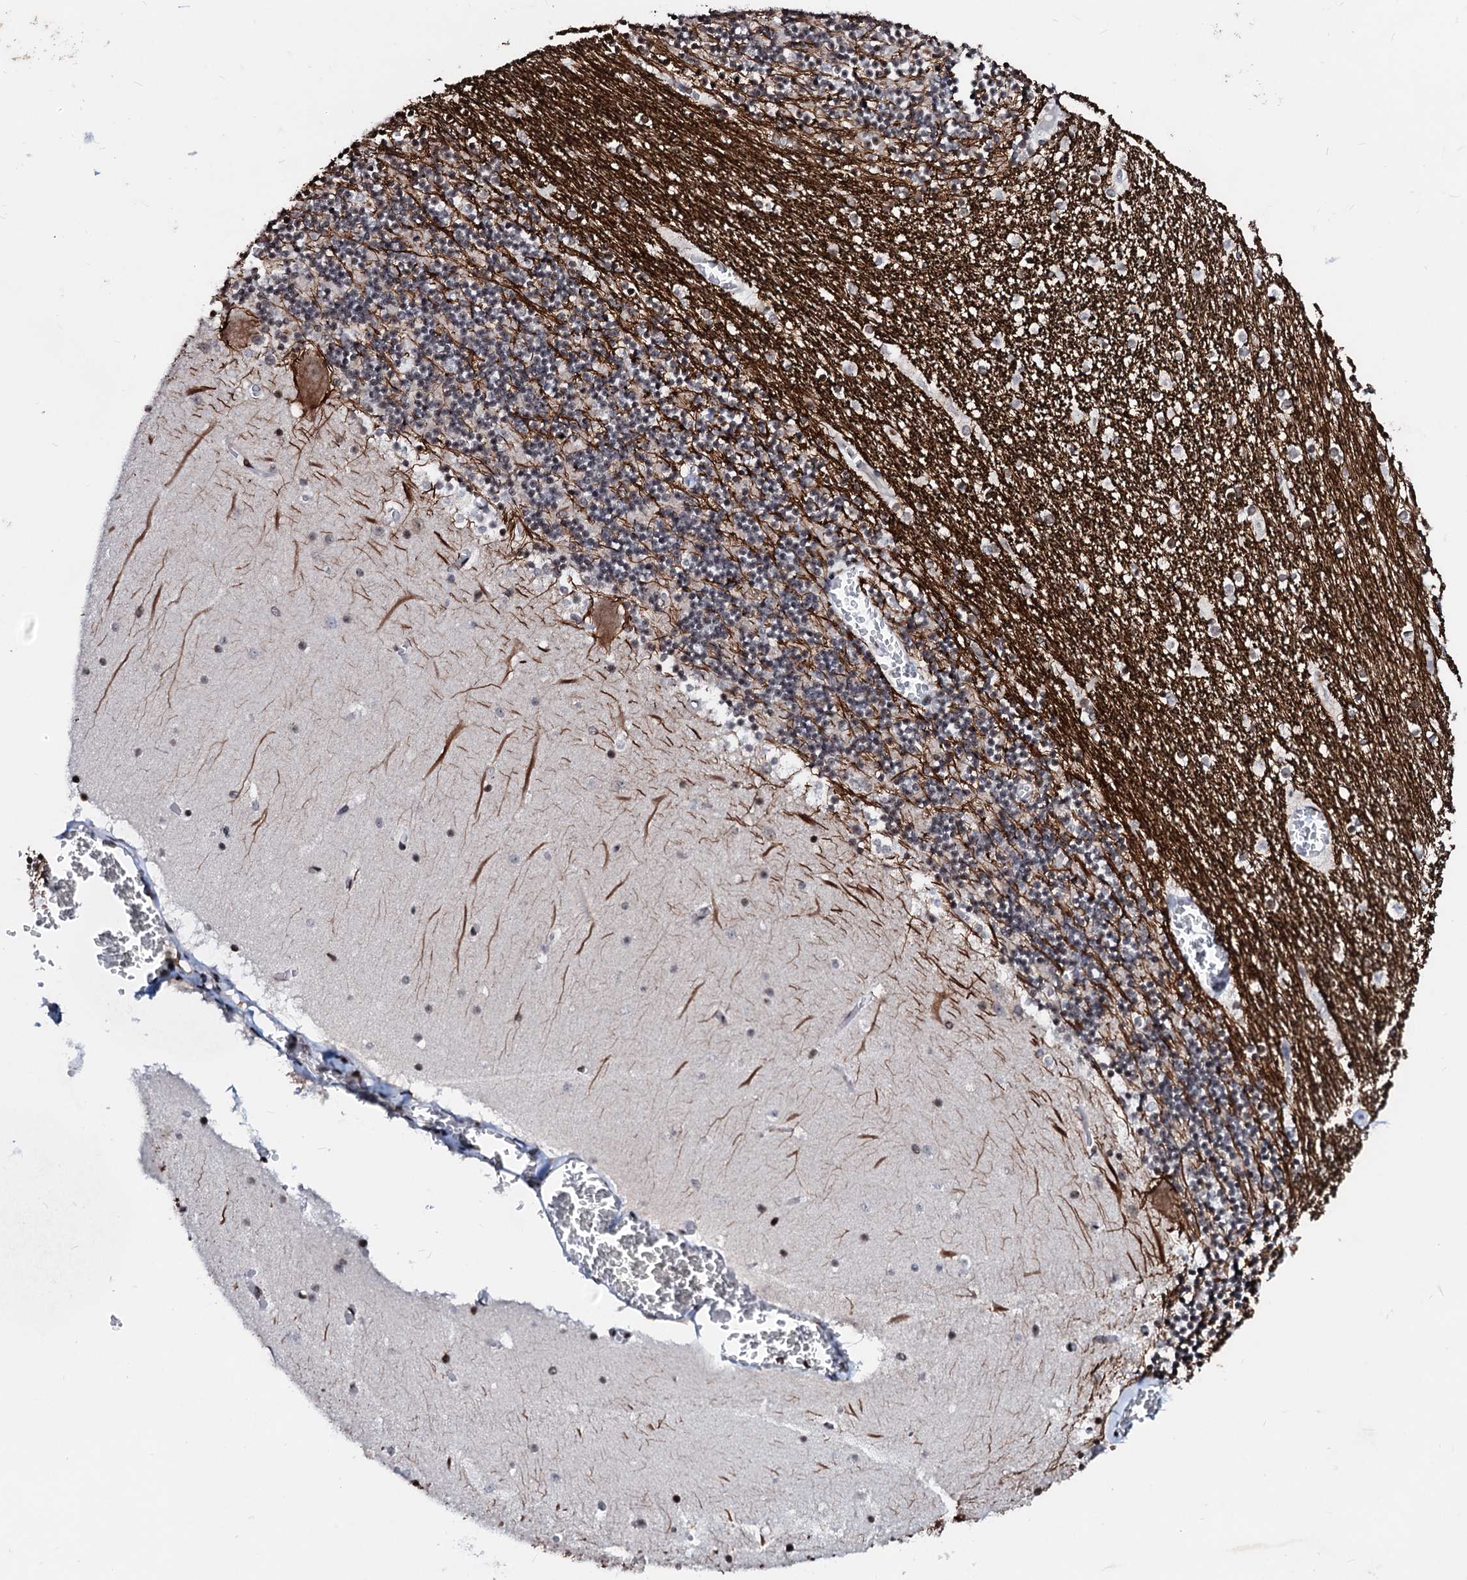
{"staining": {"intensity": "negative", "quantity": "none", "location": "none"}, "tissue": "cerebellum", "cell_type": "Cells in granular layer", "image_type": "normal", "snomed": [{"axis": "morphology", "description": "Normal tissue, NOS"}, {"axis": "topography", "description": "Cerebellum"}], "caption": "A photomicrograph of cerebellum stained for a protein demonstrates no brown staining in cells in granular layer.", "gene": "LSM11", "patient": {"sex": "female", "age": 28}}